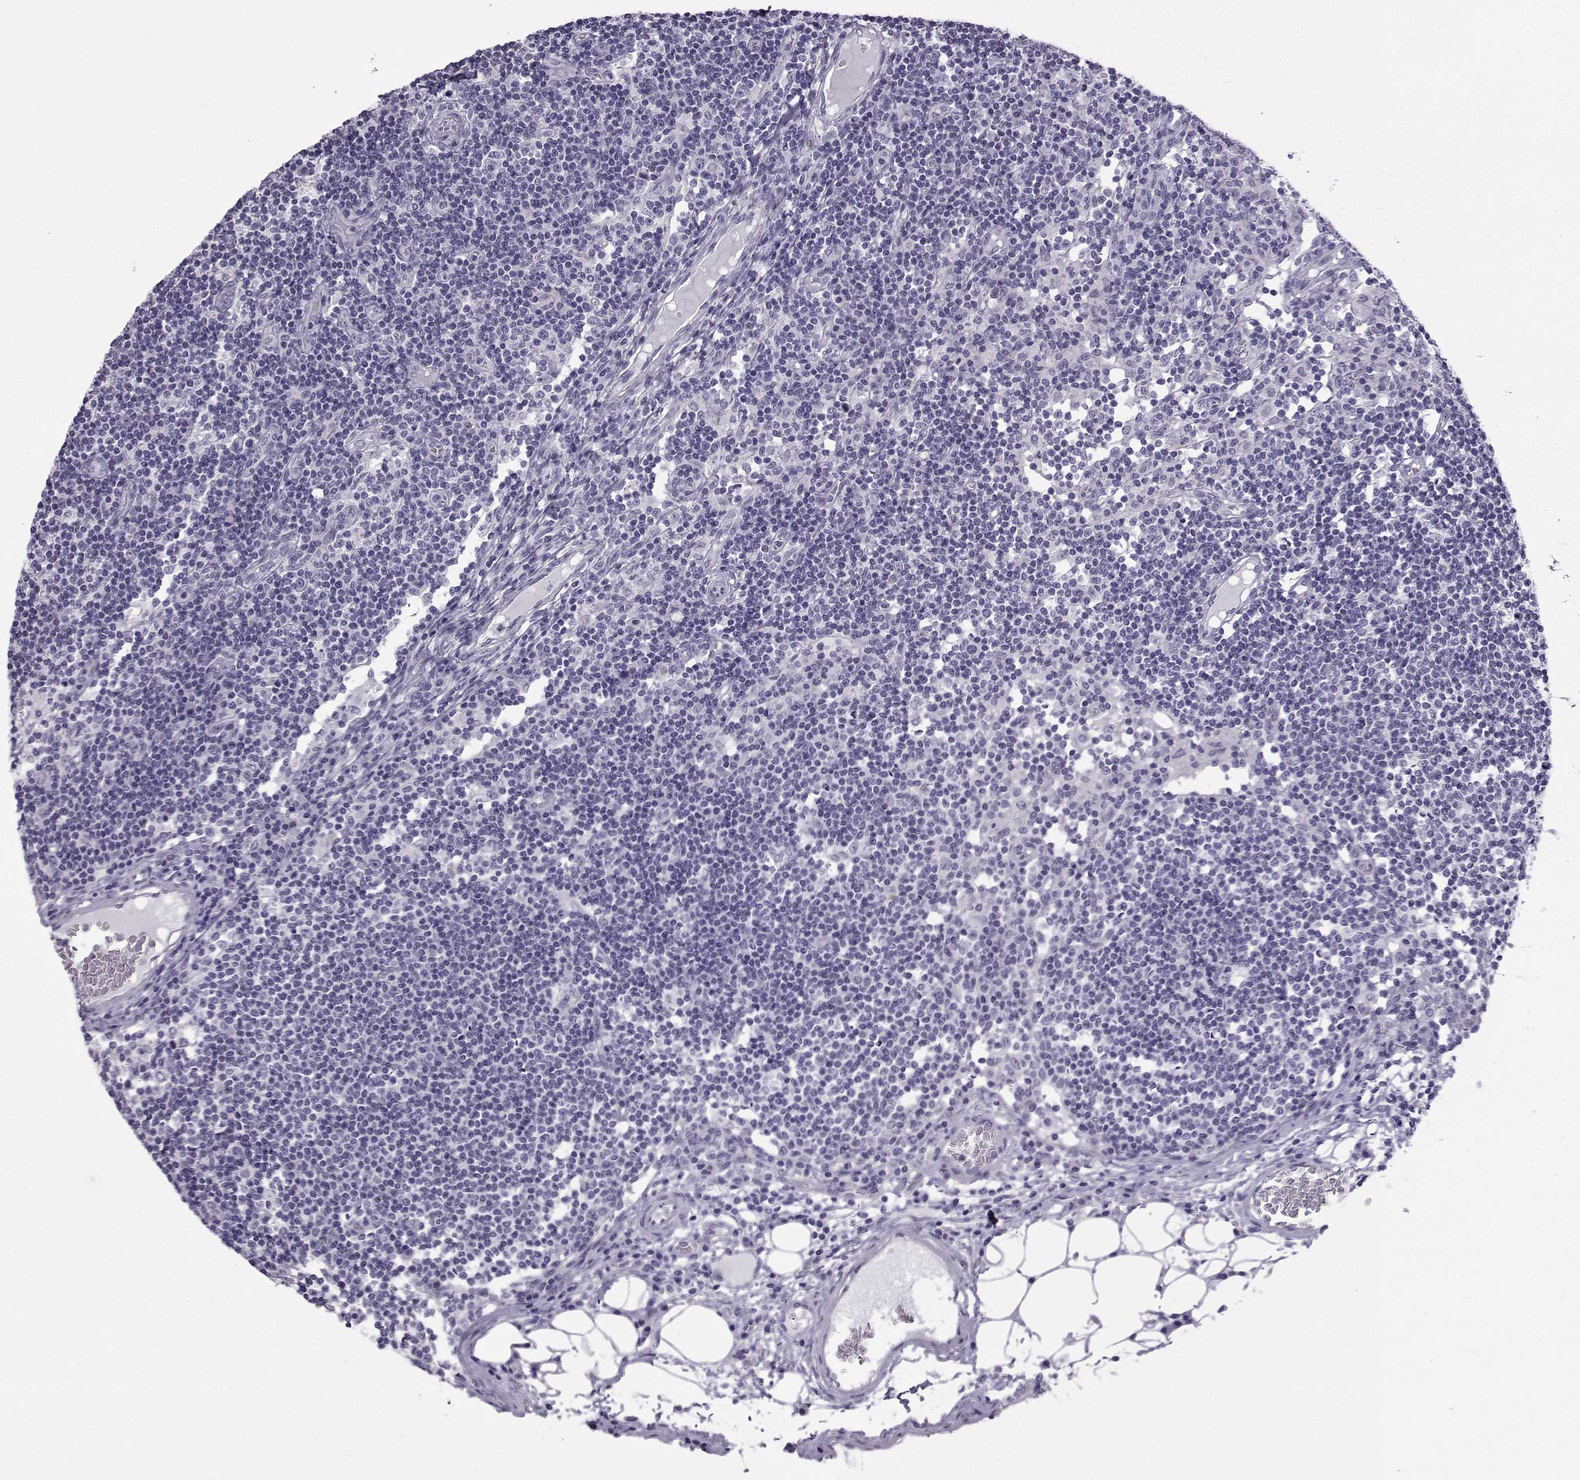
{"staining": {"intensity": "negative", "quantity": "none", "location": "none"}, "tissue": "lymph node", "cell_type": "Germinal center cells", "image_type": "normal", "snomed": [{"axis": "morphology", "description": "Normal tissue, NOS"}, {"axis": "topography", "description": "Lymph node"}], "caption": "IHC micrograph of normal lymph node: lymph node stained with DAB (3,3'-diaminobenzidine) demonstrates no significant protein staining in germinal center cells.", "gene": "MRGBP", "patient": {"sex": "female", "age": 72}}